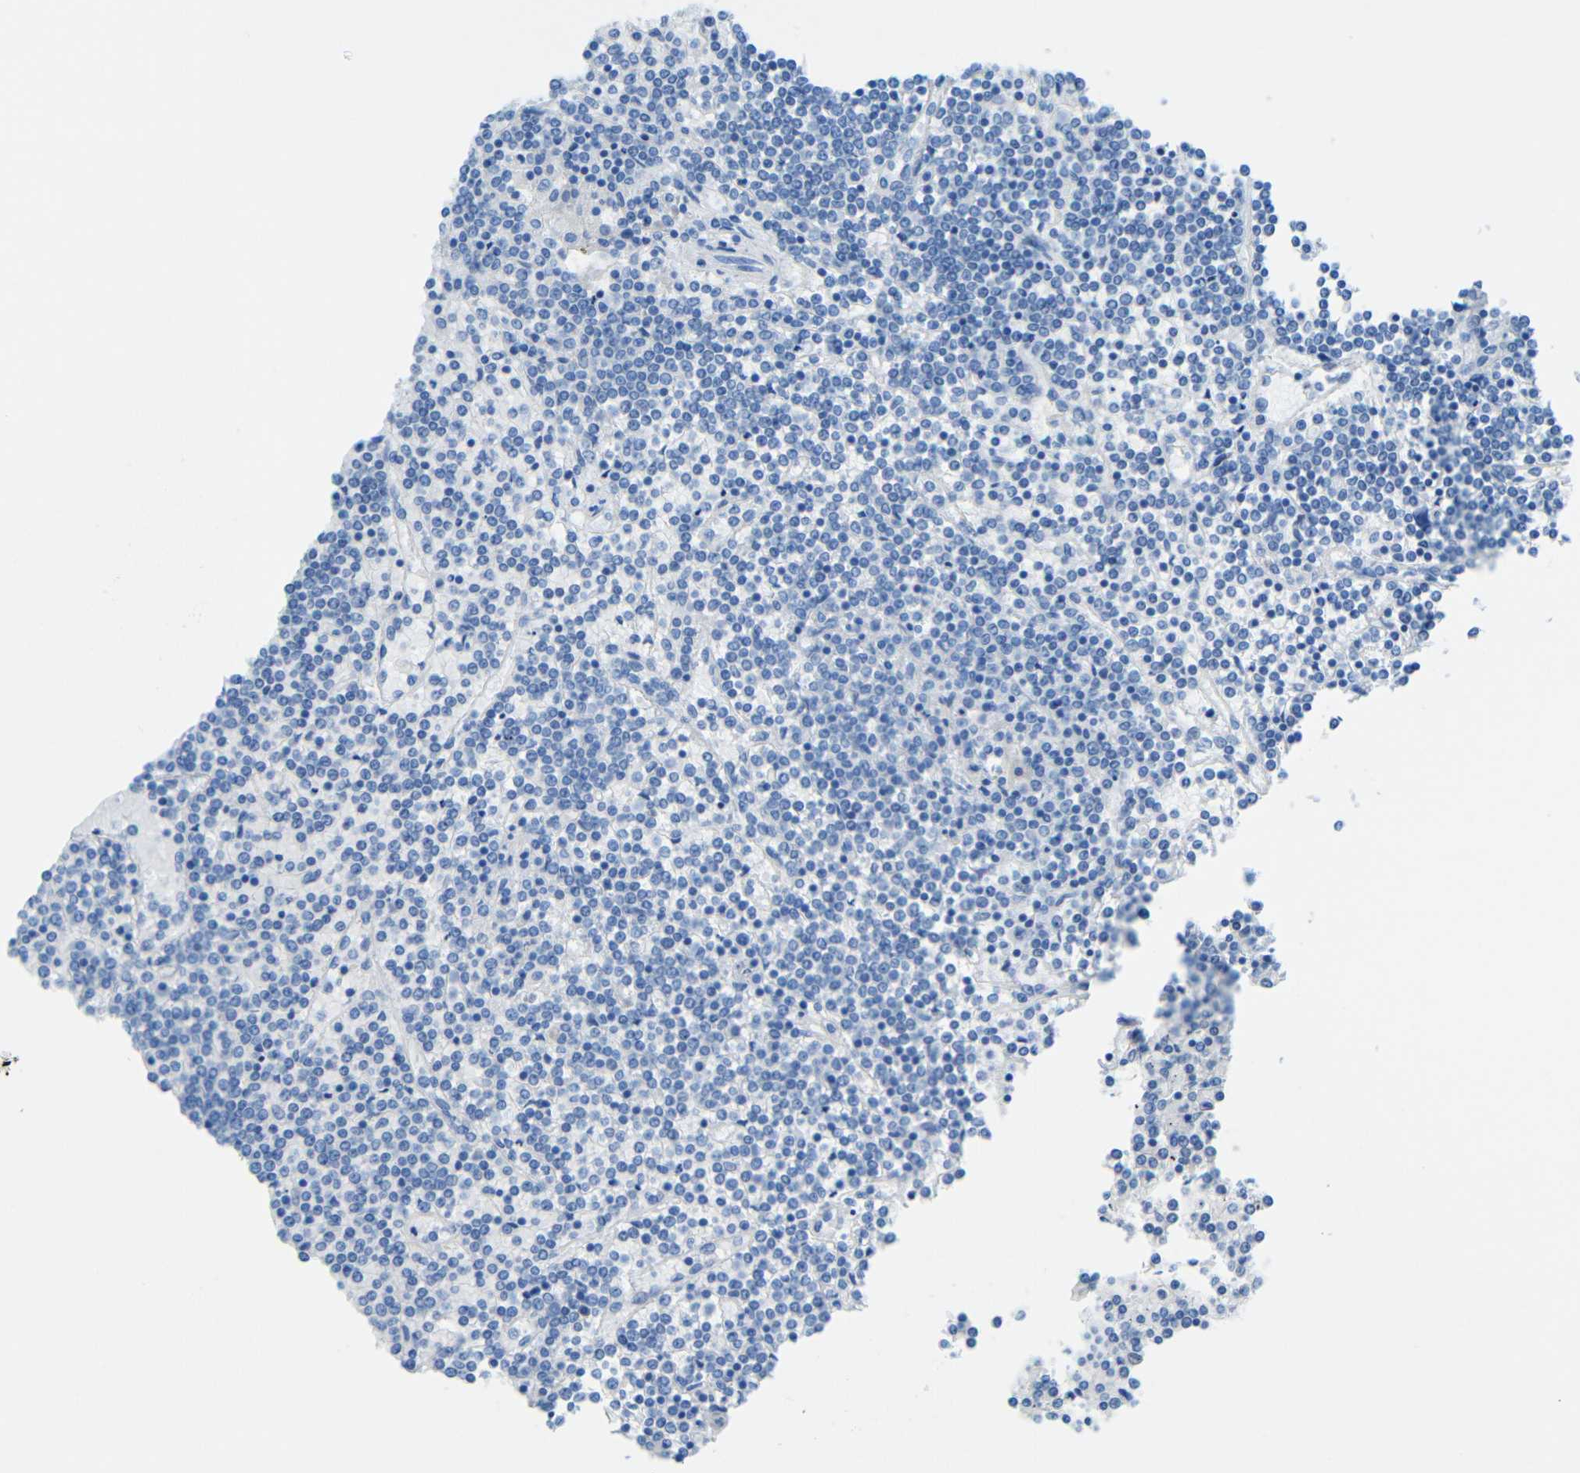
{"staining": {"intensity": "negative", "quantity": "none", "location": "none"}, "tissue": "lymphoma", "cell_type": "Tumor cells", "image_type": "cancer", "snomed": [{"axis": "morphology", "description": "Malignant lymphoma, non-Hodgkin's type, Low grade"}, {"axis": "topography", "description": "Spleen"}], "caption": "Tumor cells are negative for protein expression in human low-grade malignant lymphoma, non-Hodgkin's type.", "gene": "TUBB4B", "patient": {"sex": "female", "age": 19}}